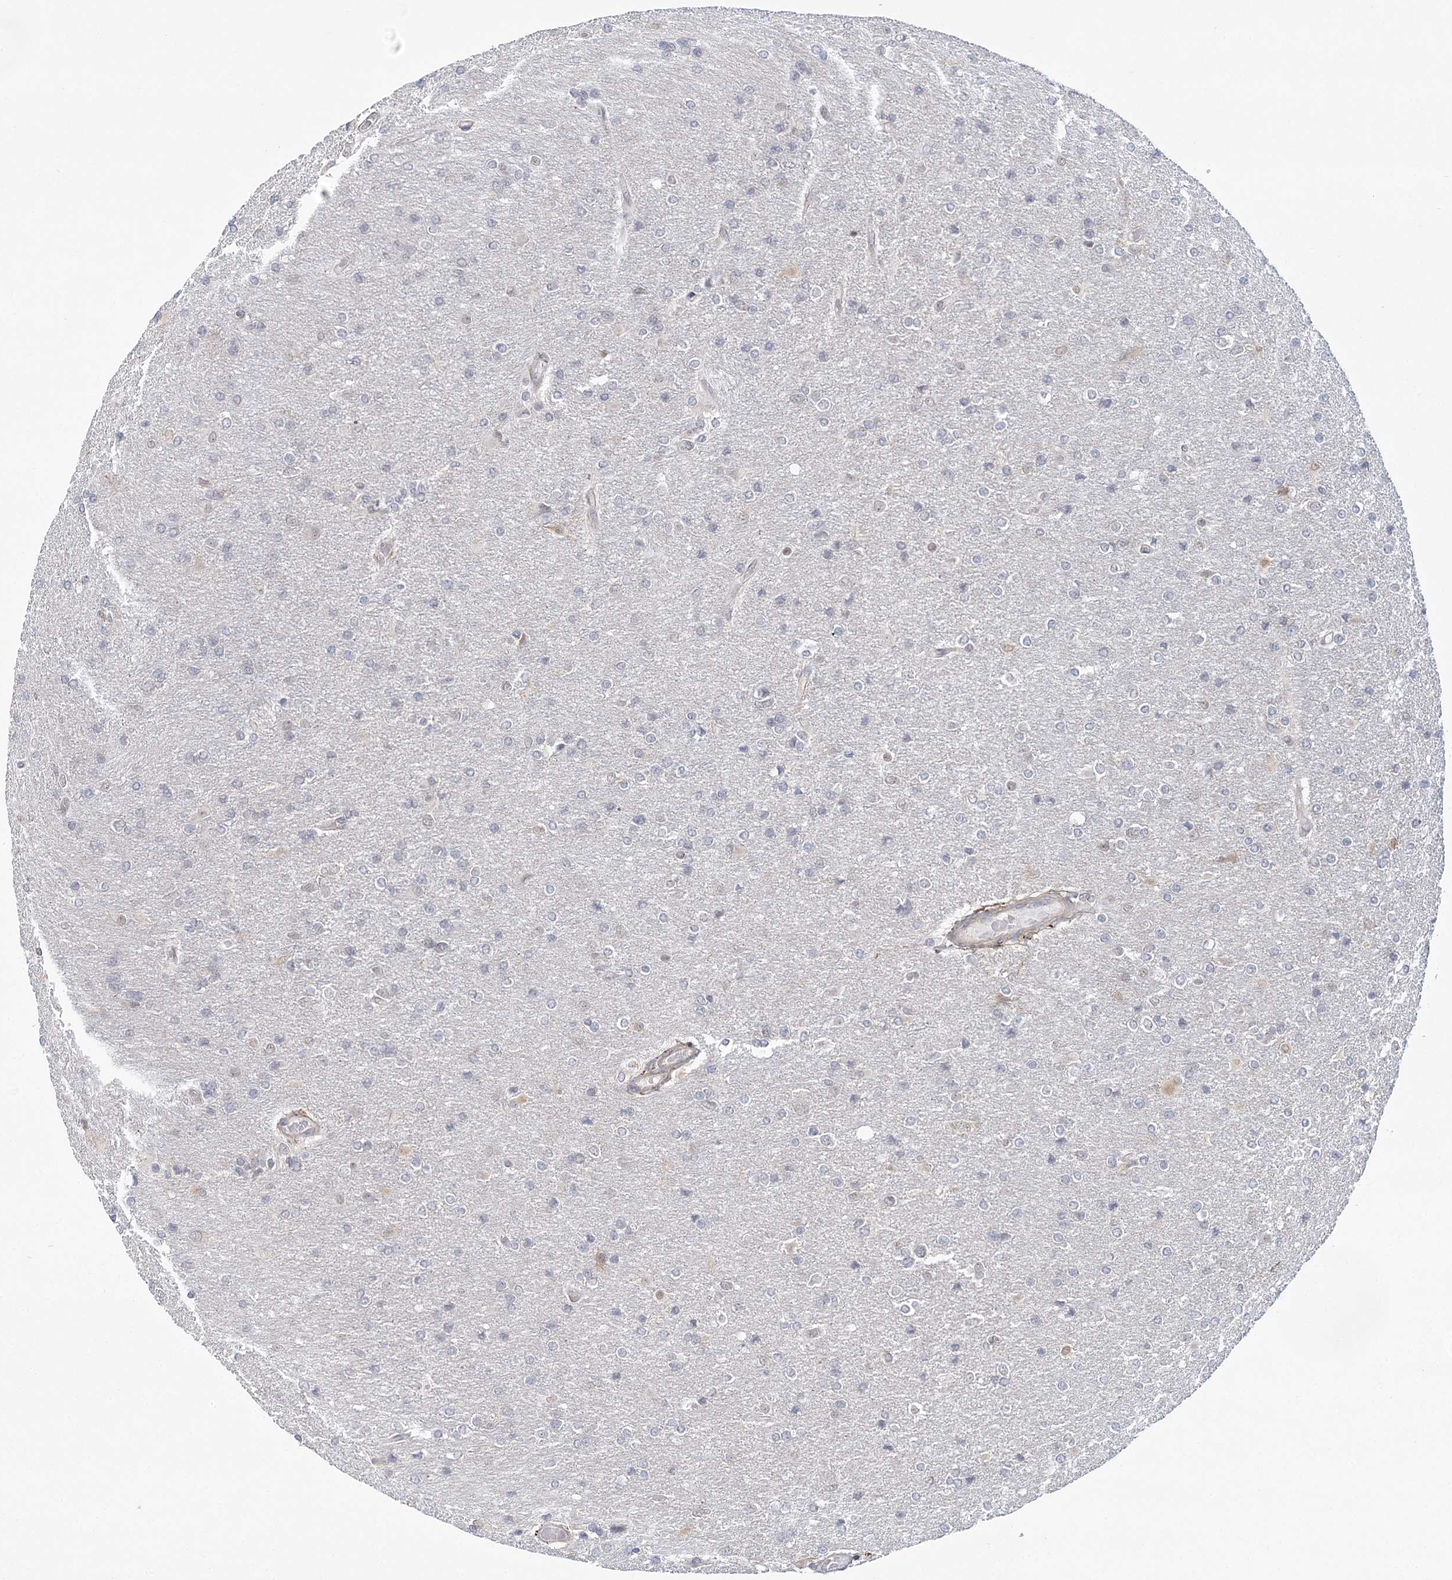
{"staining": {"intensity": "negative", "quantity": "none", "location": "none"}, "tissue": "glioma", "cell_type": "Tumor cells", "image_type": "cancer", "snomed": [{"axis": "morphology", "description": "Glioma, malignant, High grade"}, {"axis": "topography", "description": "Cerebral cortex"}], "caption": "DAB (3,3'-diaminobenzidine) immunohistochemical staining of human glioma demonstrates no significant staining in tumor cells.", "gene": "MED28", "patient": {"sex": "female", "age": 36}}